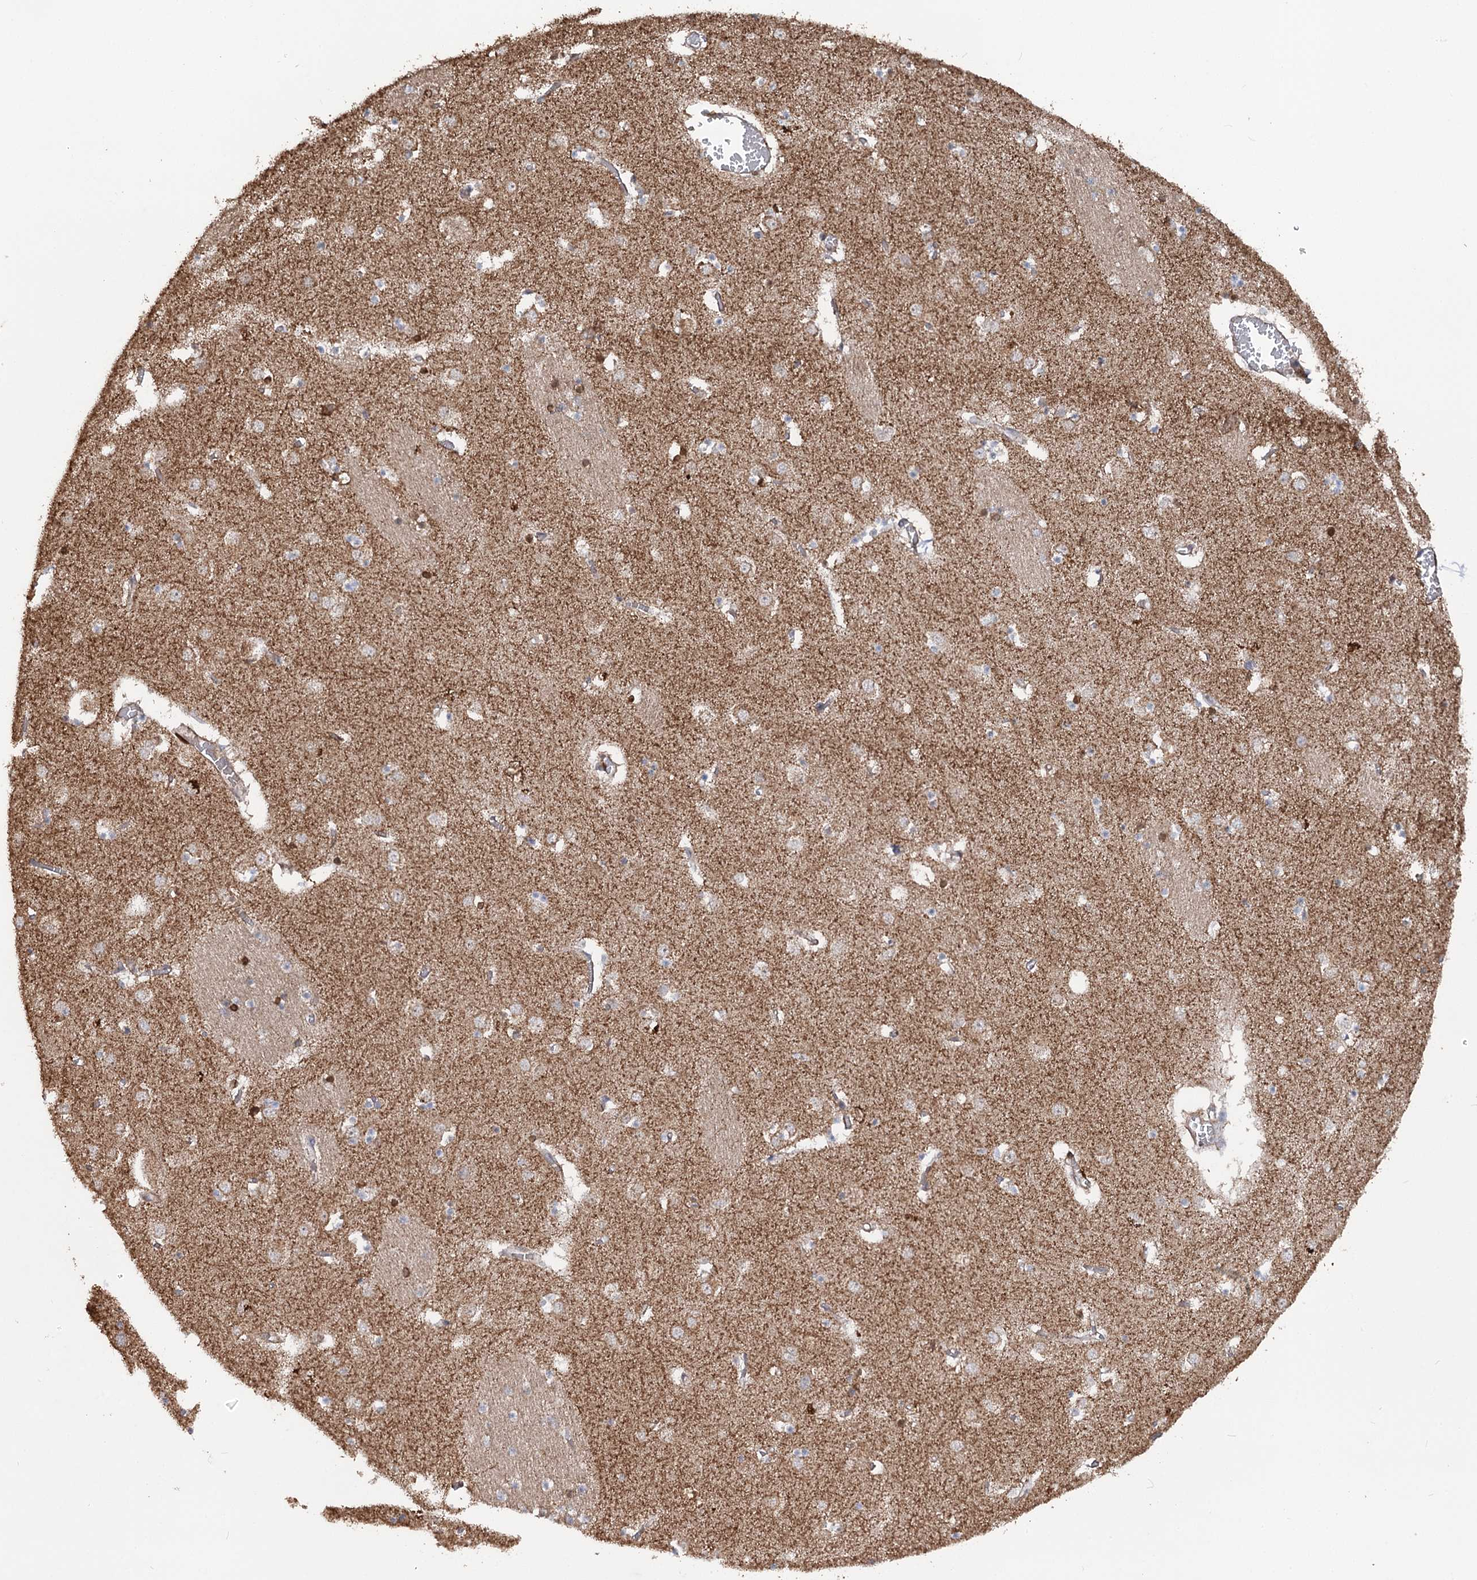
{"staining": {"intensity": "strong", "quantity": "25%-75%", "location": "cytoplasmic/membranous"}, "tissue": "caudate", "cell_type": "Glial cells", "image_type": "normal", "snomed": [{"axis": "morphology", "description": "Normal tissue, NOS"}, {"axis": "topography", "description": "Lateral ventricle wall"}], "caption": "Human caudate stained for a protein (brown) displays strong cytoplasmic/membranous positive positivity in about 25%-75% of glial cells.", "gene": "MINDY3", "patient": {"sex": "male", "age": 70}}